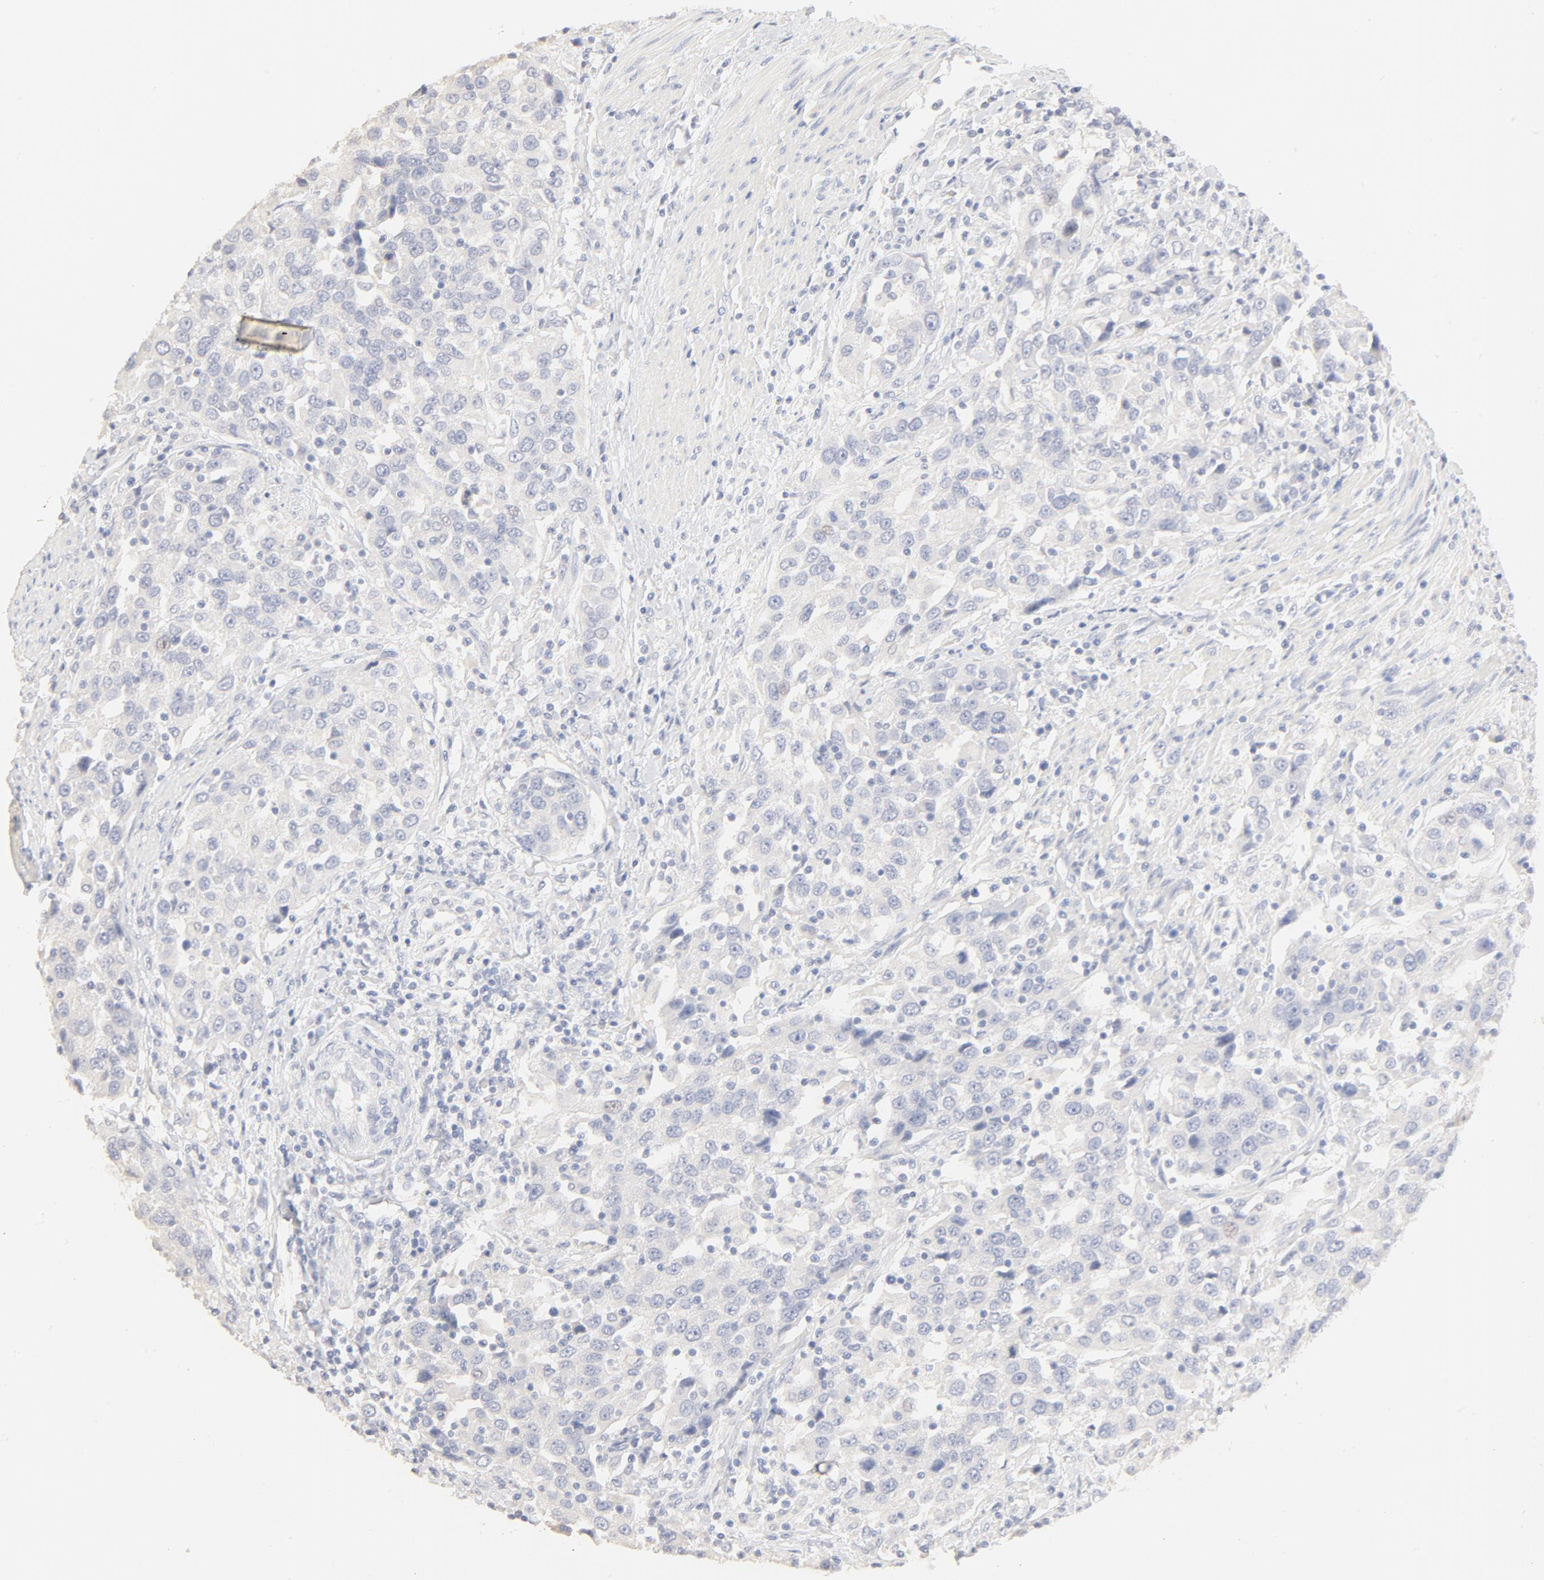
{"staining": {"intensity": "negative", "quantity": "none", "location": "none"}, "tissue": "urothelial cancer", "cell_type": "Tumor cells", "image_type": "cancer", "snomed": [{"axis": "morphology", "description": "Urothelial carcinoma, High grade"}, {"axis": "topography", "description": "Urinary bladder"}], "caption": "A photomicrograph of urothelial cancer stained for a protein reveals no brown staining in tumor cells.", "gene": "FCGBP", "patient": {"sex": "female", "age": 80}}